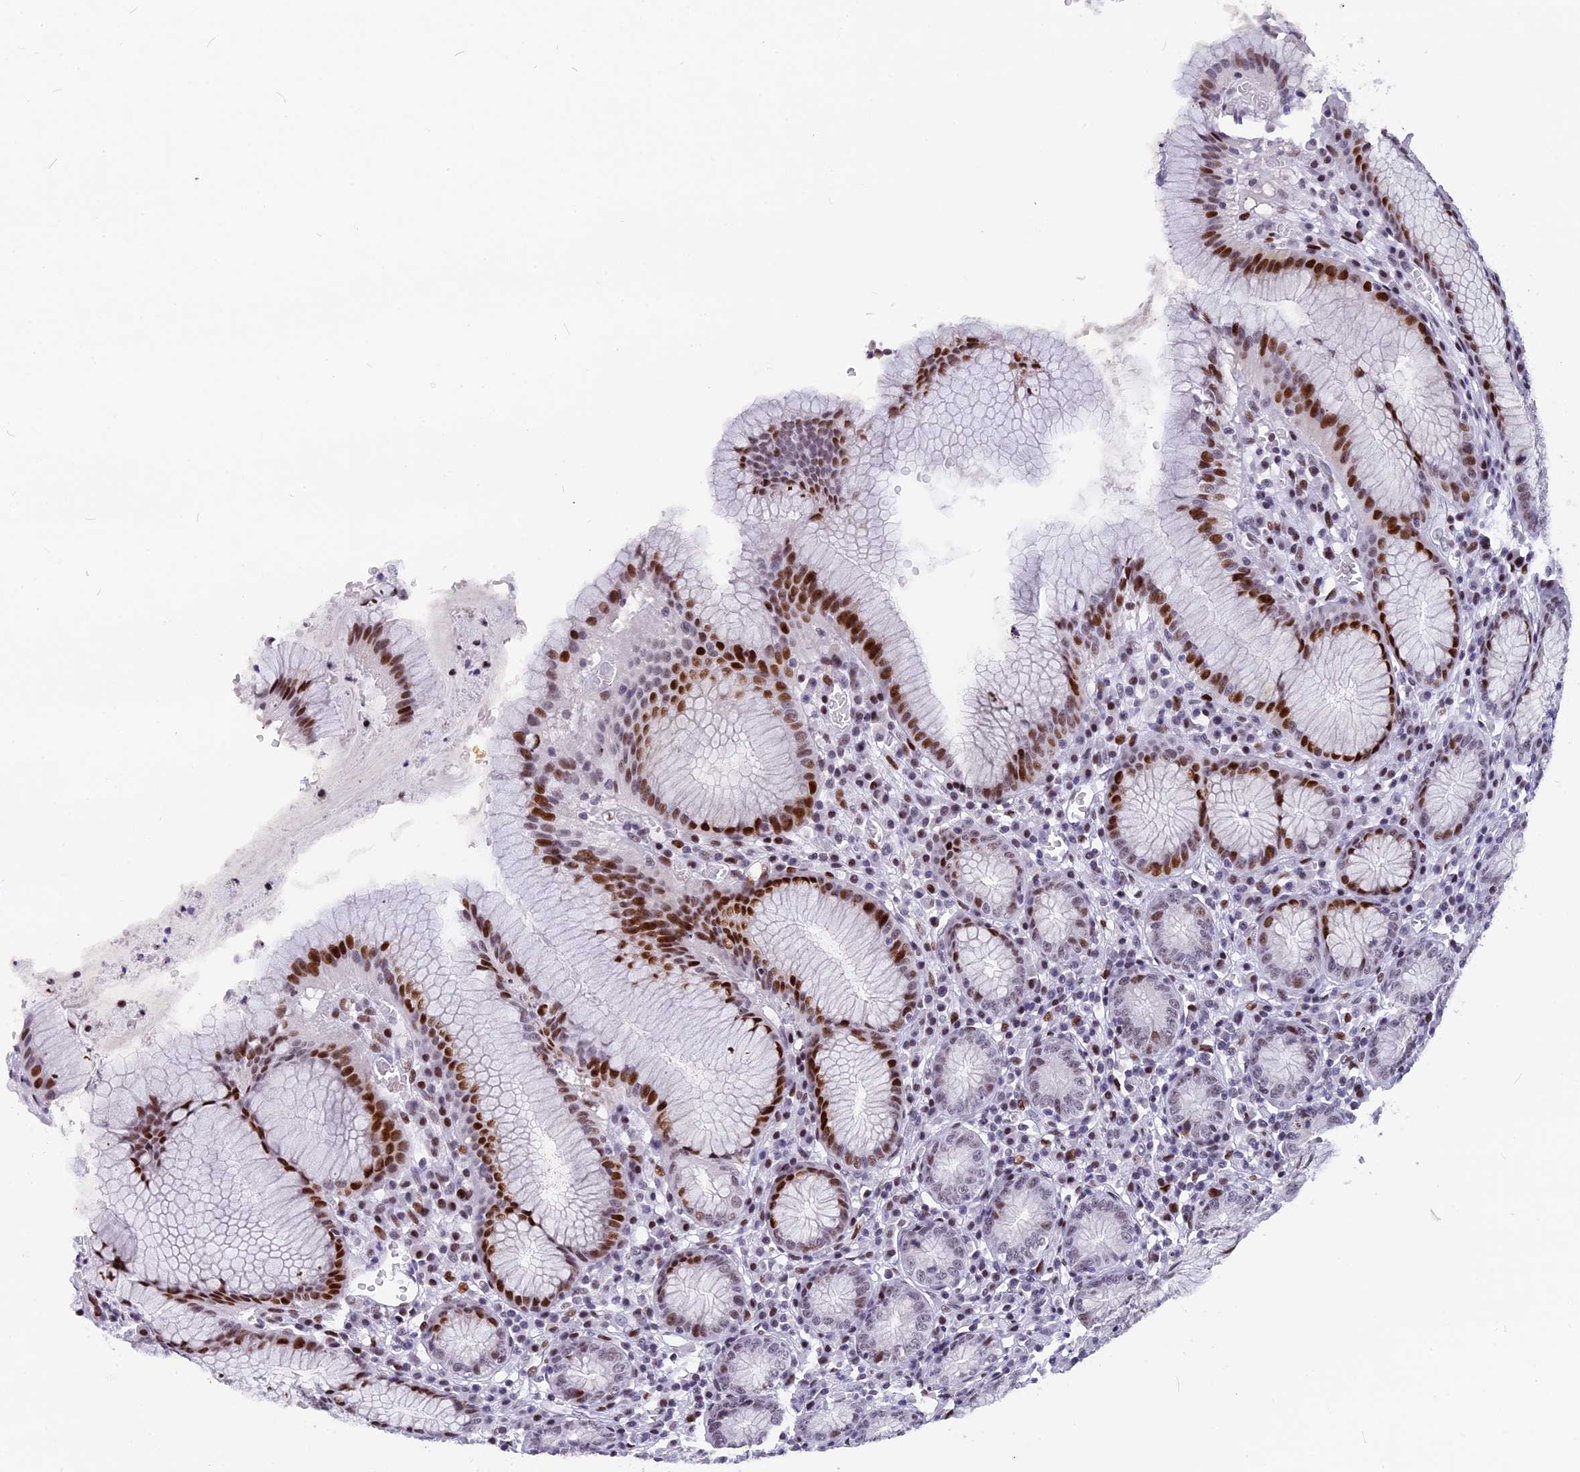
{"staining": {"intensity": "strong", "quantity": "25%-75%", "location": "nuclear"}, "tissue": "stomach", "cell_type": "Glandular cells", "image_type": "normal", "snomed": [{"axis": "morphology", "description": "Normal tissue, NOS"}, {"axis": "topography", "description": "Stomach"}], "caption": "Brown immunohistochemical staining in unremarkable stomach exhibits strong nuclear expression in about 25%-75% of glandular cells.", "gene": "NSA2", "patient": {"sex": "male", "age": 55}}